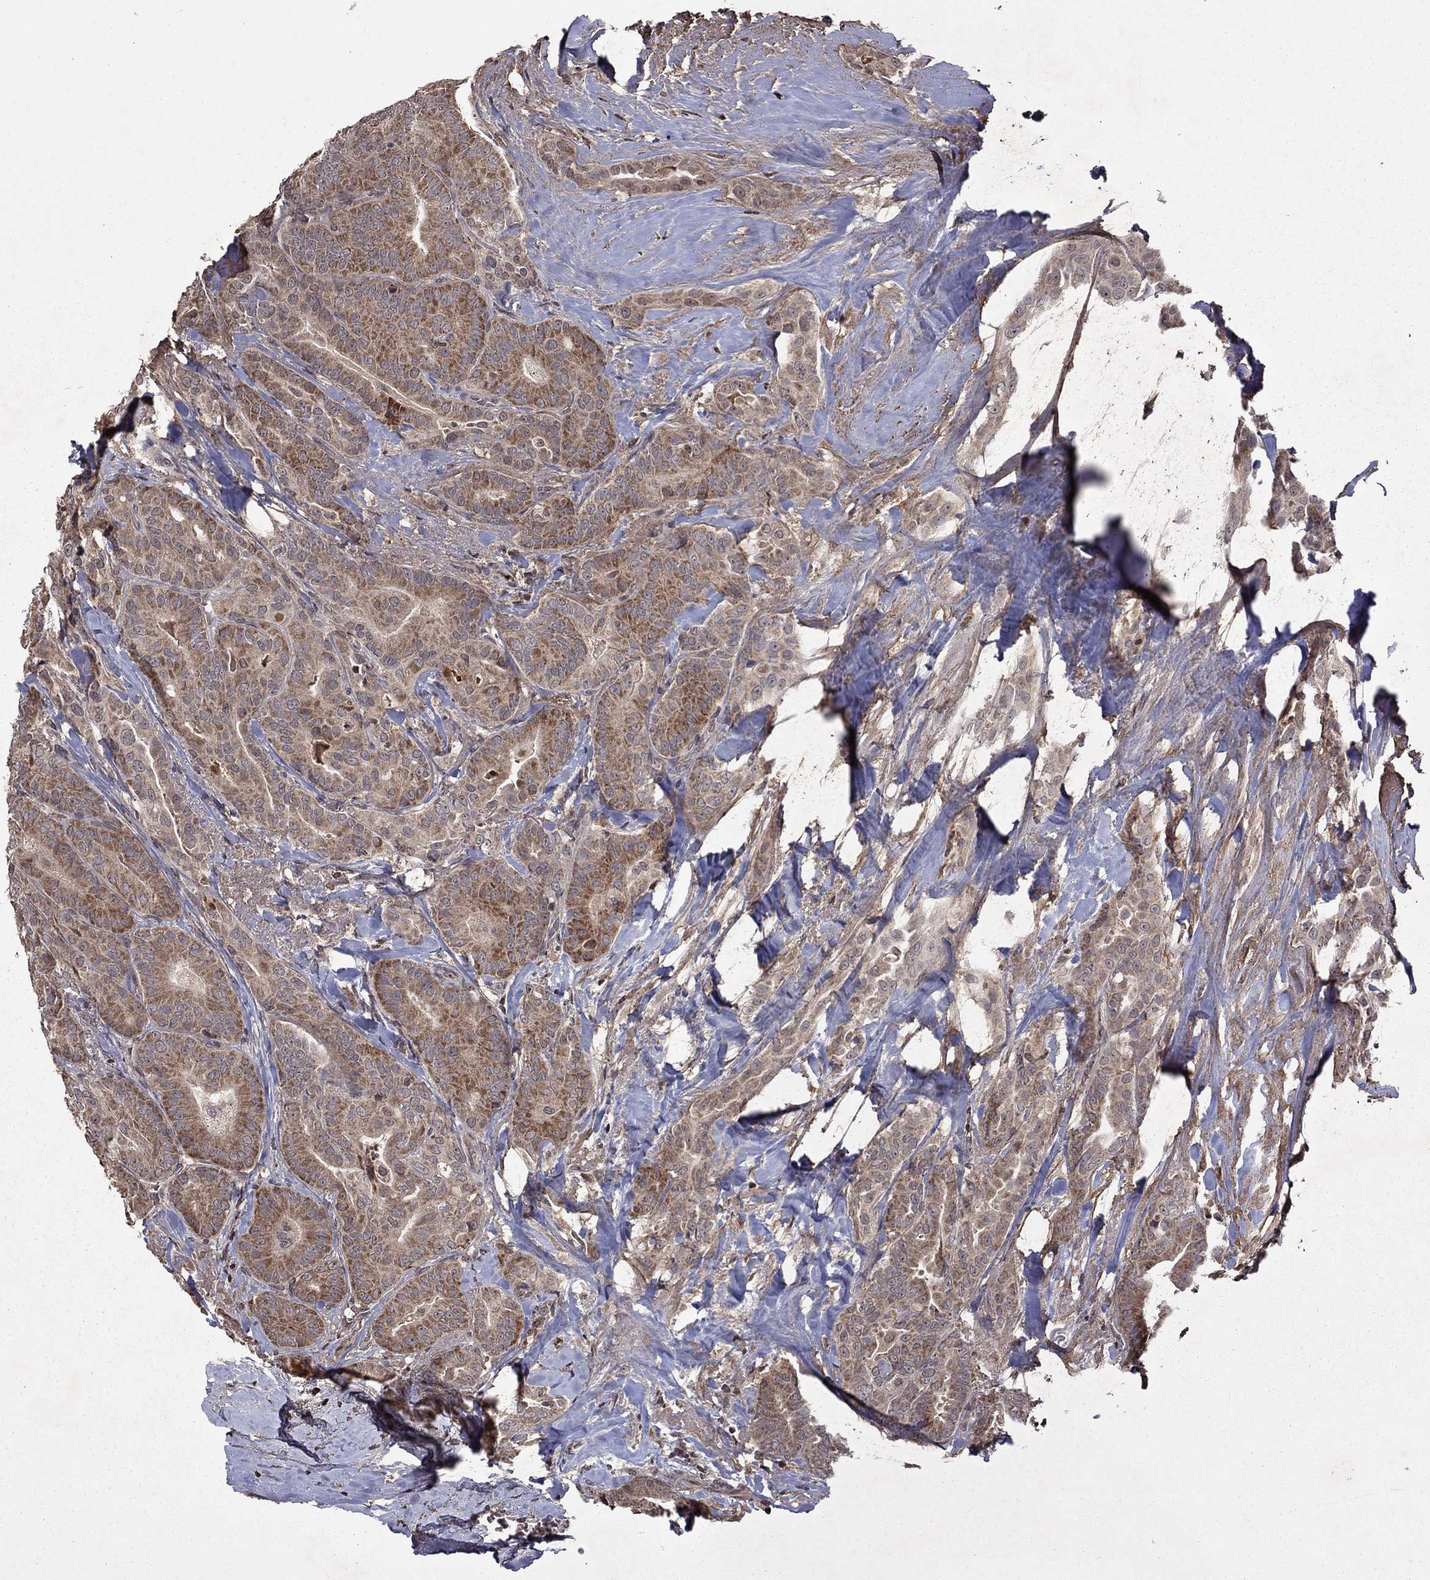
{"staining": {"intensity": "moderate", "quantity": "25%-75%", "location": "cytoplasmic/membranous"}, "tissue": "thyroid cancer", "cell_type": "Tumor cells", "image_type": "cancer", "snomed": [{"axis": "morphology", "description": "Papillary adenocarcinoma, NOS"}, {"axis": "topography", "description": "Thyroid gland"}], "caption": "Thyroid cancer stained with immunohistochemistry (IHC) shows moderate cytoplasmic/membranous positivity in about 25%-75% of tumor cells.", "gene": "NLGN1", "patient": {"sex": "male", "age": 61}}